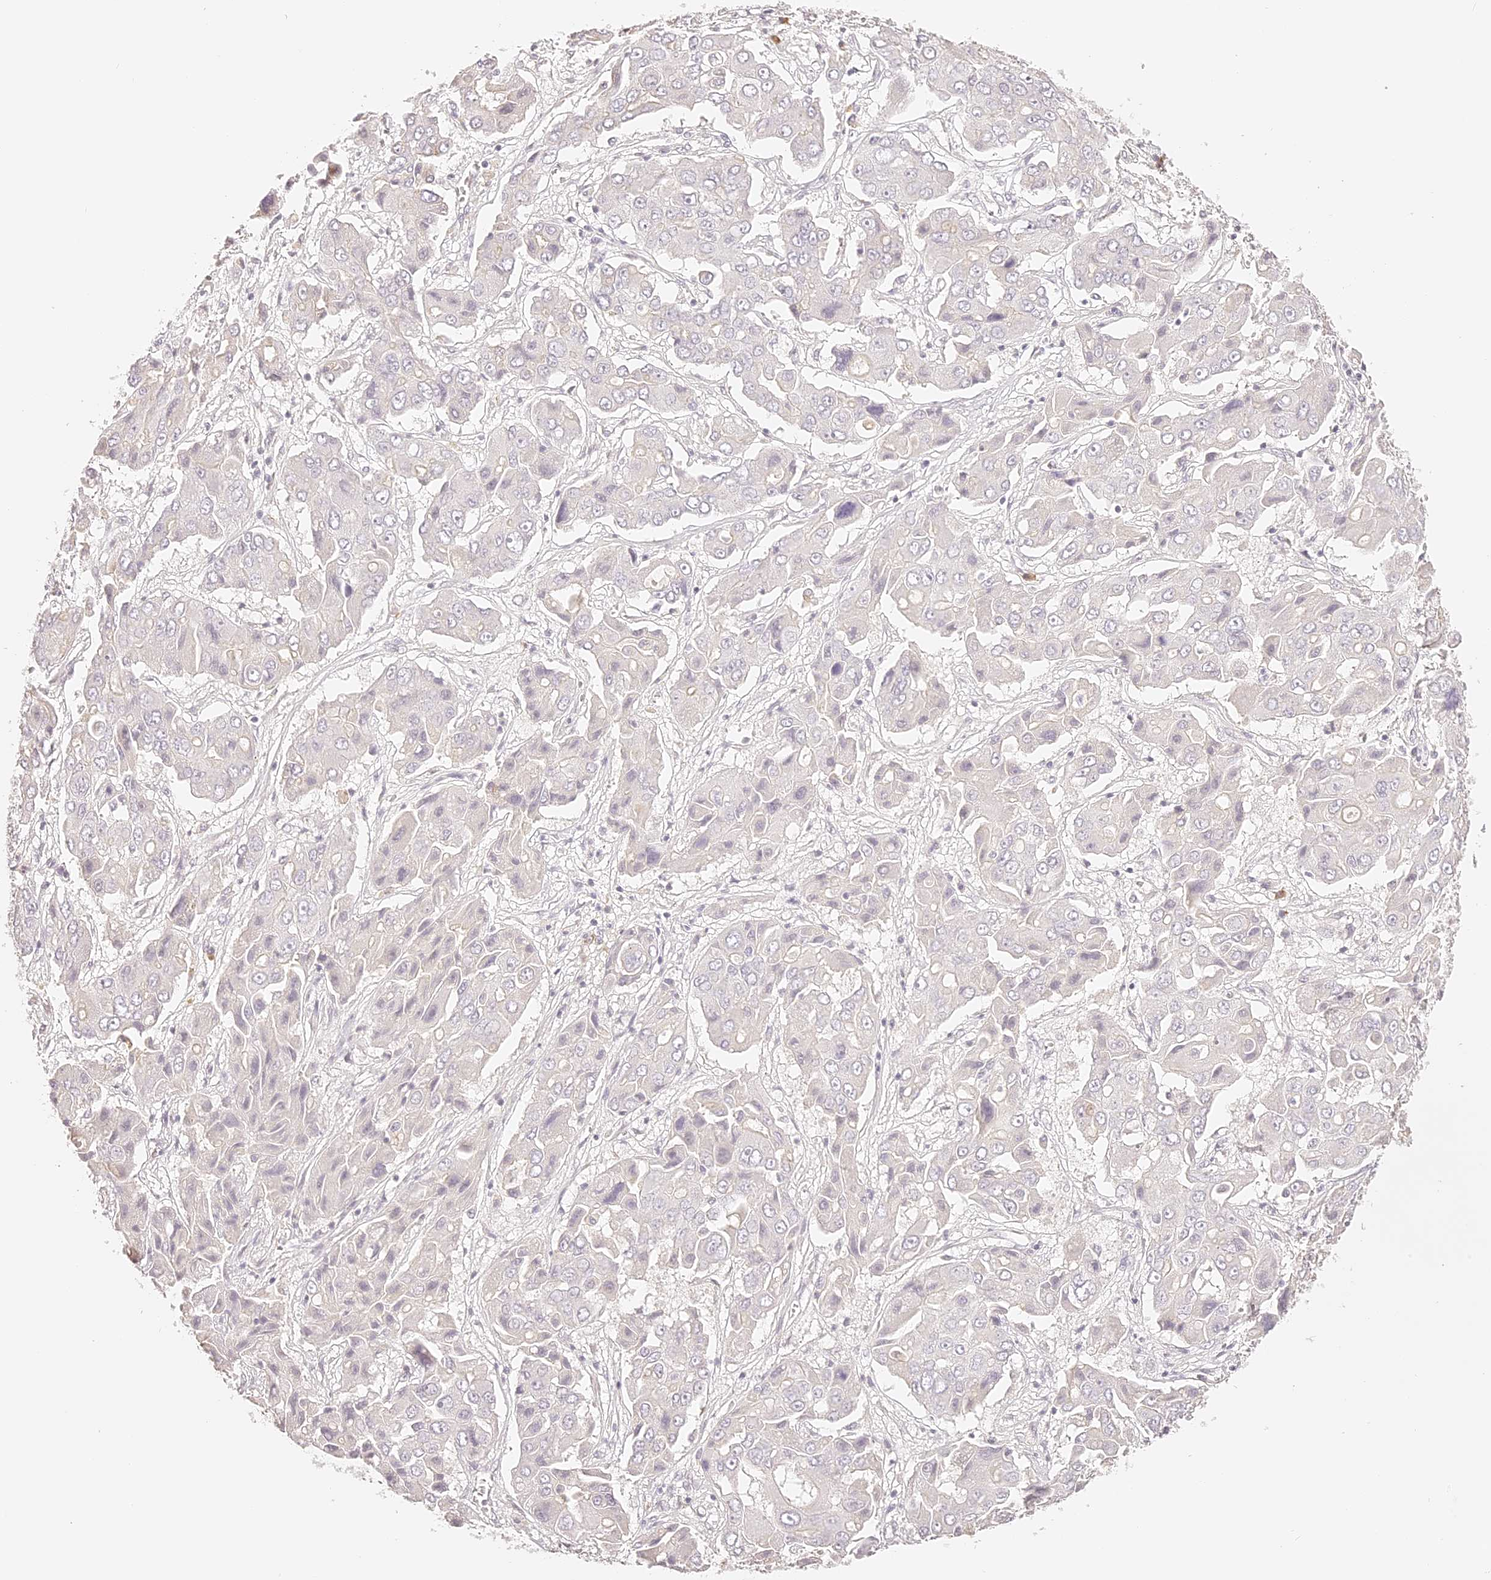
{"staining": {"intensity": "negative", "quantity": "none", "location": "none"}, "tissue": "liver cancer", "cell_type": "Tumor cells", "image_type": "cancer", "snomed": [{"axis": "morphology", "description": "Cholangiocarcinoma"}, {"axis": "topography", "description": "Liver"}], "caption": "Histopathology image shows no significant protein positivity in tumor cells of cholangiocarcinoma (liver).", "gene": "TRIM45", "patient": {"sex": "male", "age": 67}}